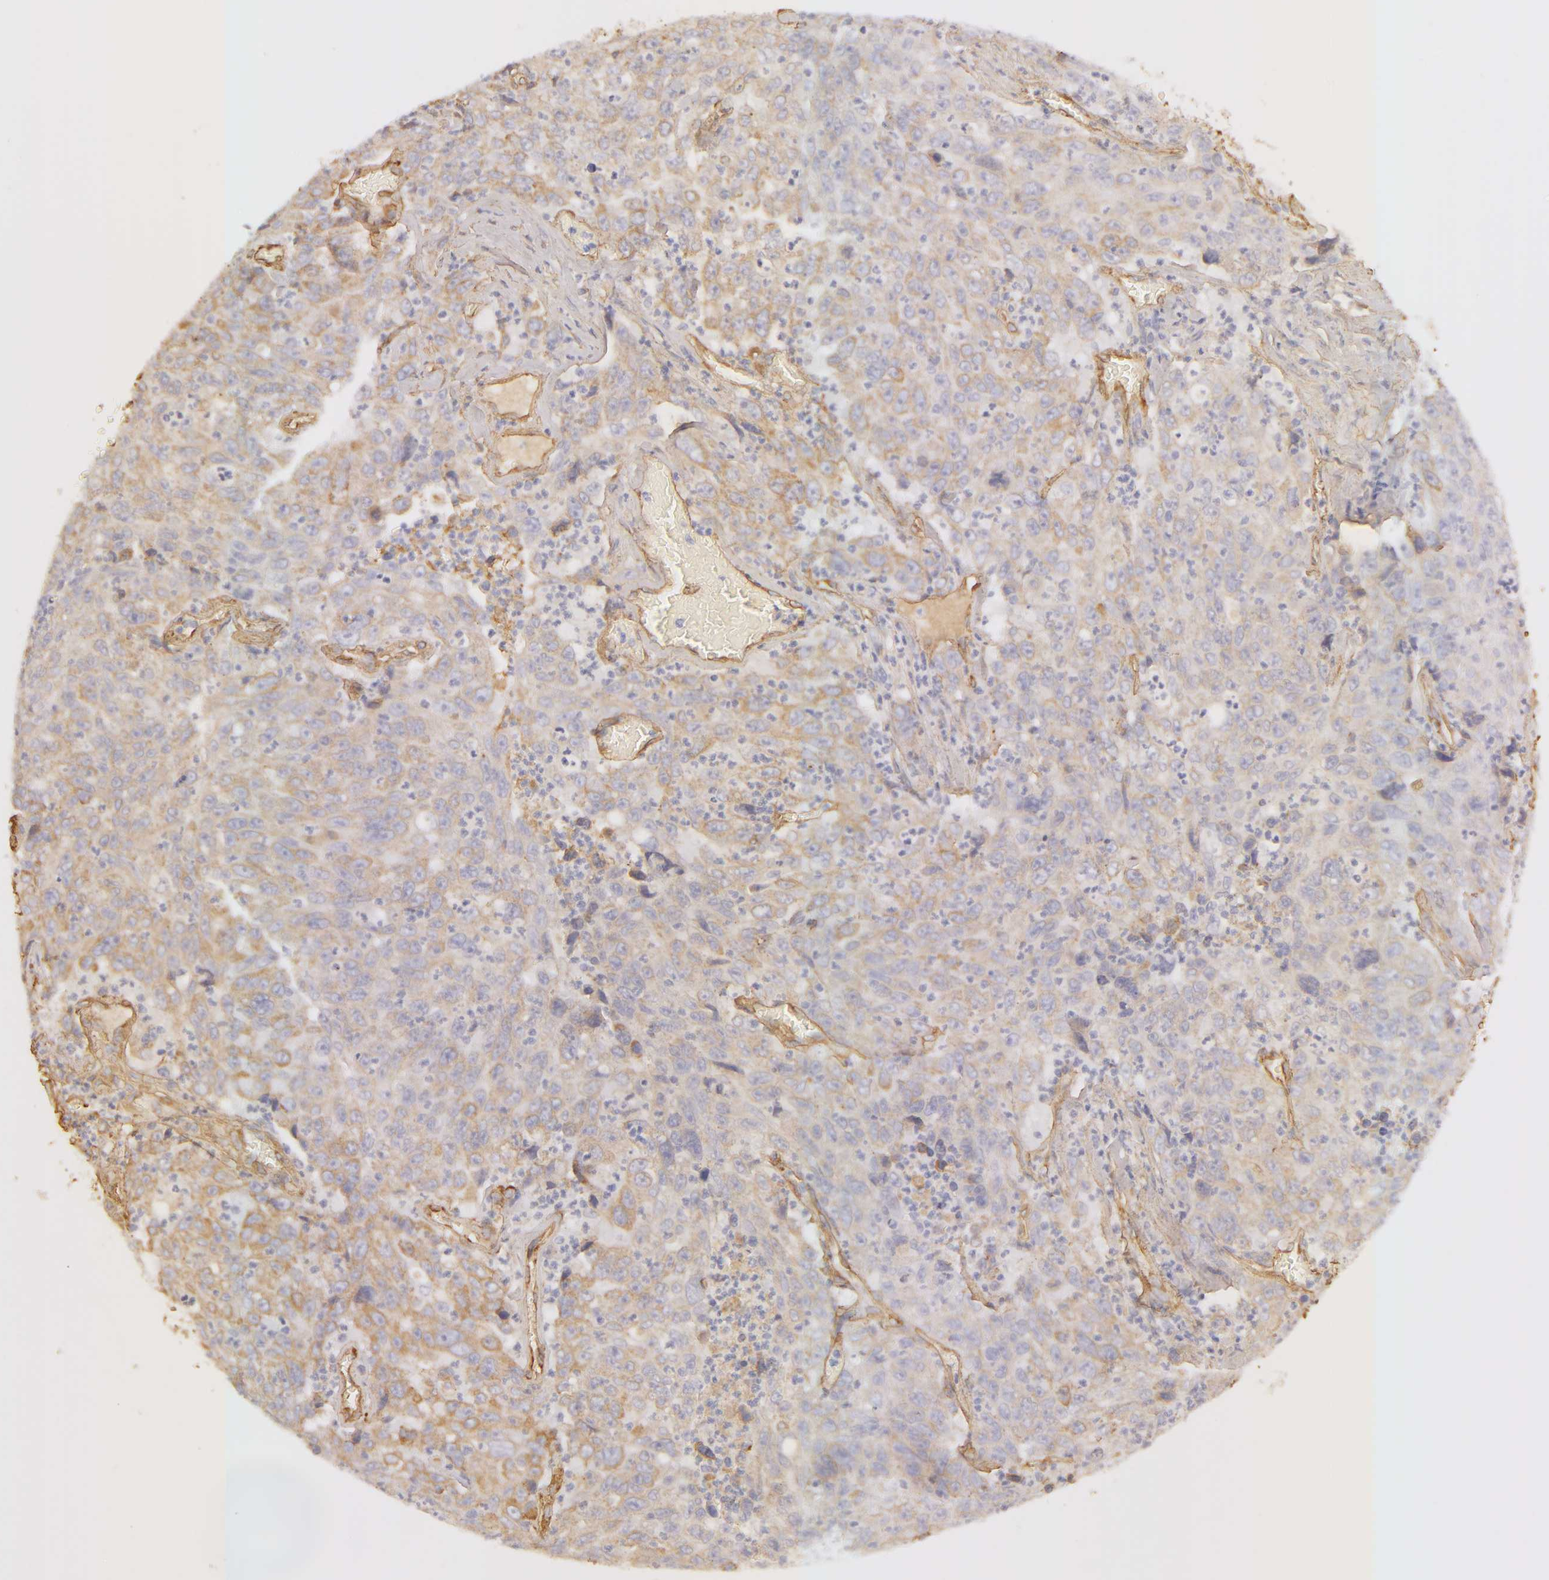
{"staining": {"intensity": "weak", "quantity": ">75%", "location": "cytoplasmic/membranous"}, "tissue": "lung cancer", "cell_type": "Tumor cells", "image_type": "cancer", "snomed": [{"axis": "morphology", "description": "Squamous cell carcinoma, NOS"}, {"axis": "topography", "description": "Lung"}], "caption": "The photomicrograph reveals staining of lung cancer, revealing weak cytoplasmic/membranous protein expression (brown color) within tumor cells.", "gene": "COL4A1", "patient": {"sex": "male", "age": 64}}